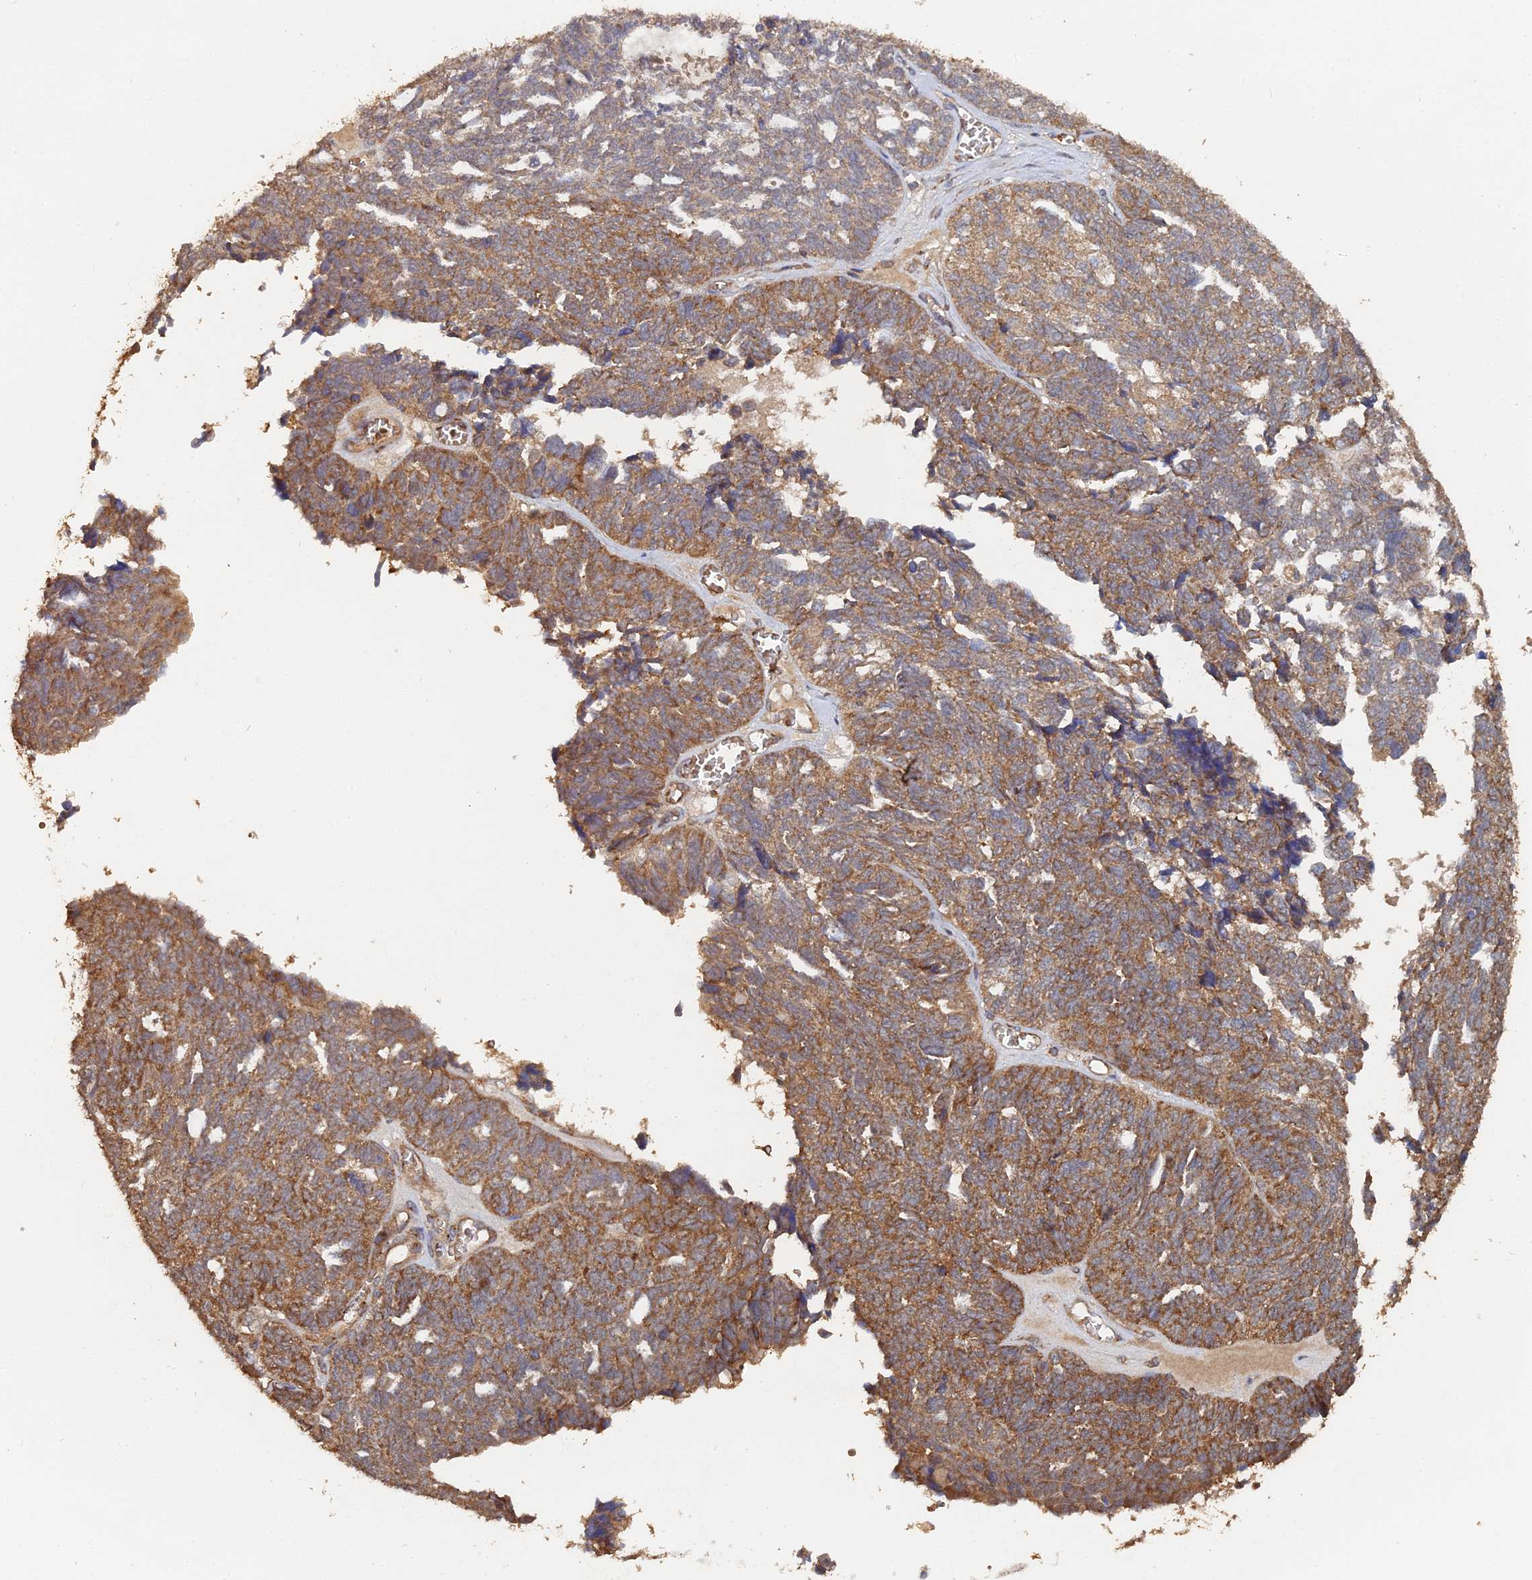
{"staining": {"intensity": "moderate", "quantity": ">75%", "location": "cytoplasmic/membranous"}, "tissue": "ovarian cancer", "cell_type": "Tumor cells", "image_type": "cancer", "snomed": [{"axis": "morphology", "description": "Cystadenocarcinoma, serous, NOS"}, {"axis": "topography", "description": "Ovary"}], "caption": "IHC of human serous cystadenocarcinoma (ovarian) reveals medium levels of moderate cytoplasmic/membranous staining in about >75% of tumor cells.", "gene": "SPANXN4", "patient": {"sex": "female", "age": 79}}